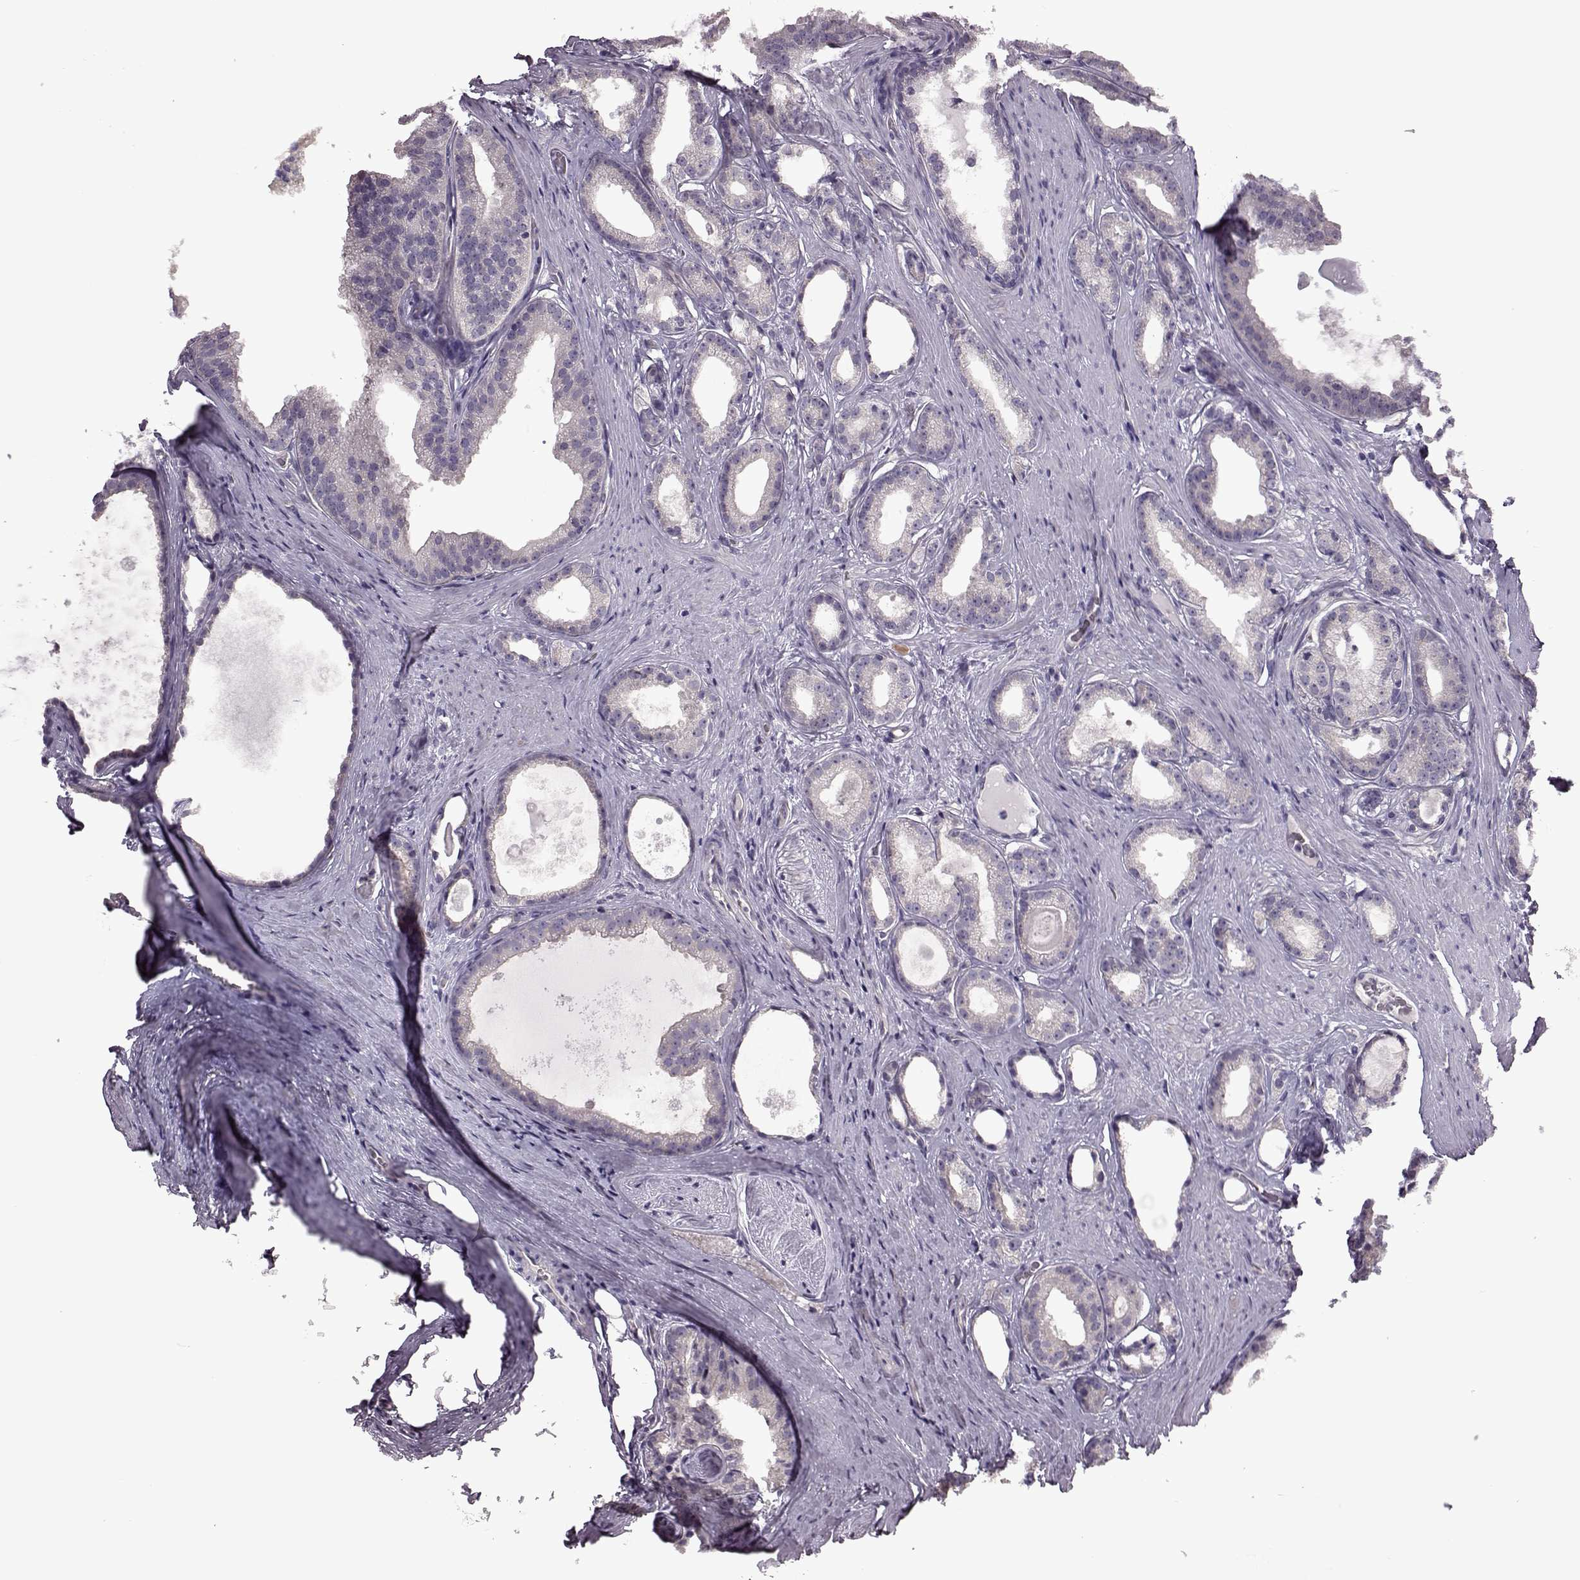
{"staining": {"intensity": "negative", "quantity": "none", "location": "none"}, "tissue": "prostate cancer", "cell_type": "Tumor cells", "image_type": "cancer", "snomed": [{"axis": "morphology", "description": "Adenocarcinoma, Low grade"}, {"axis": "topography", "description": "Prostate"}], "caption": "IHC histopathology image of neoplastic tissue: prostate cancer stained with DAB displays no significant protein staining in tumor cells.", "gene": "EDDM3B", "patient": {"sex": "male", "age": 65}}